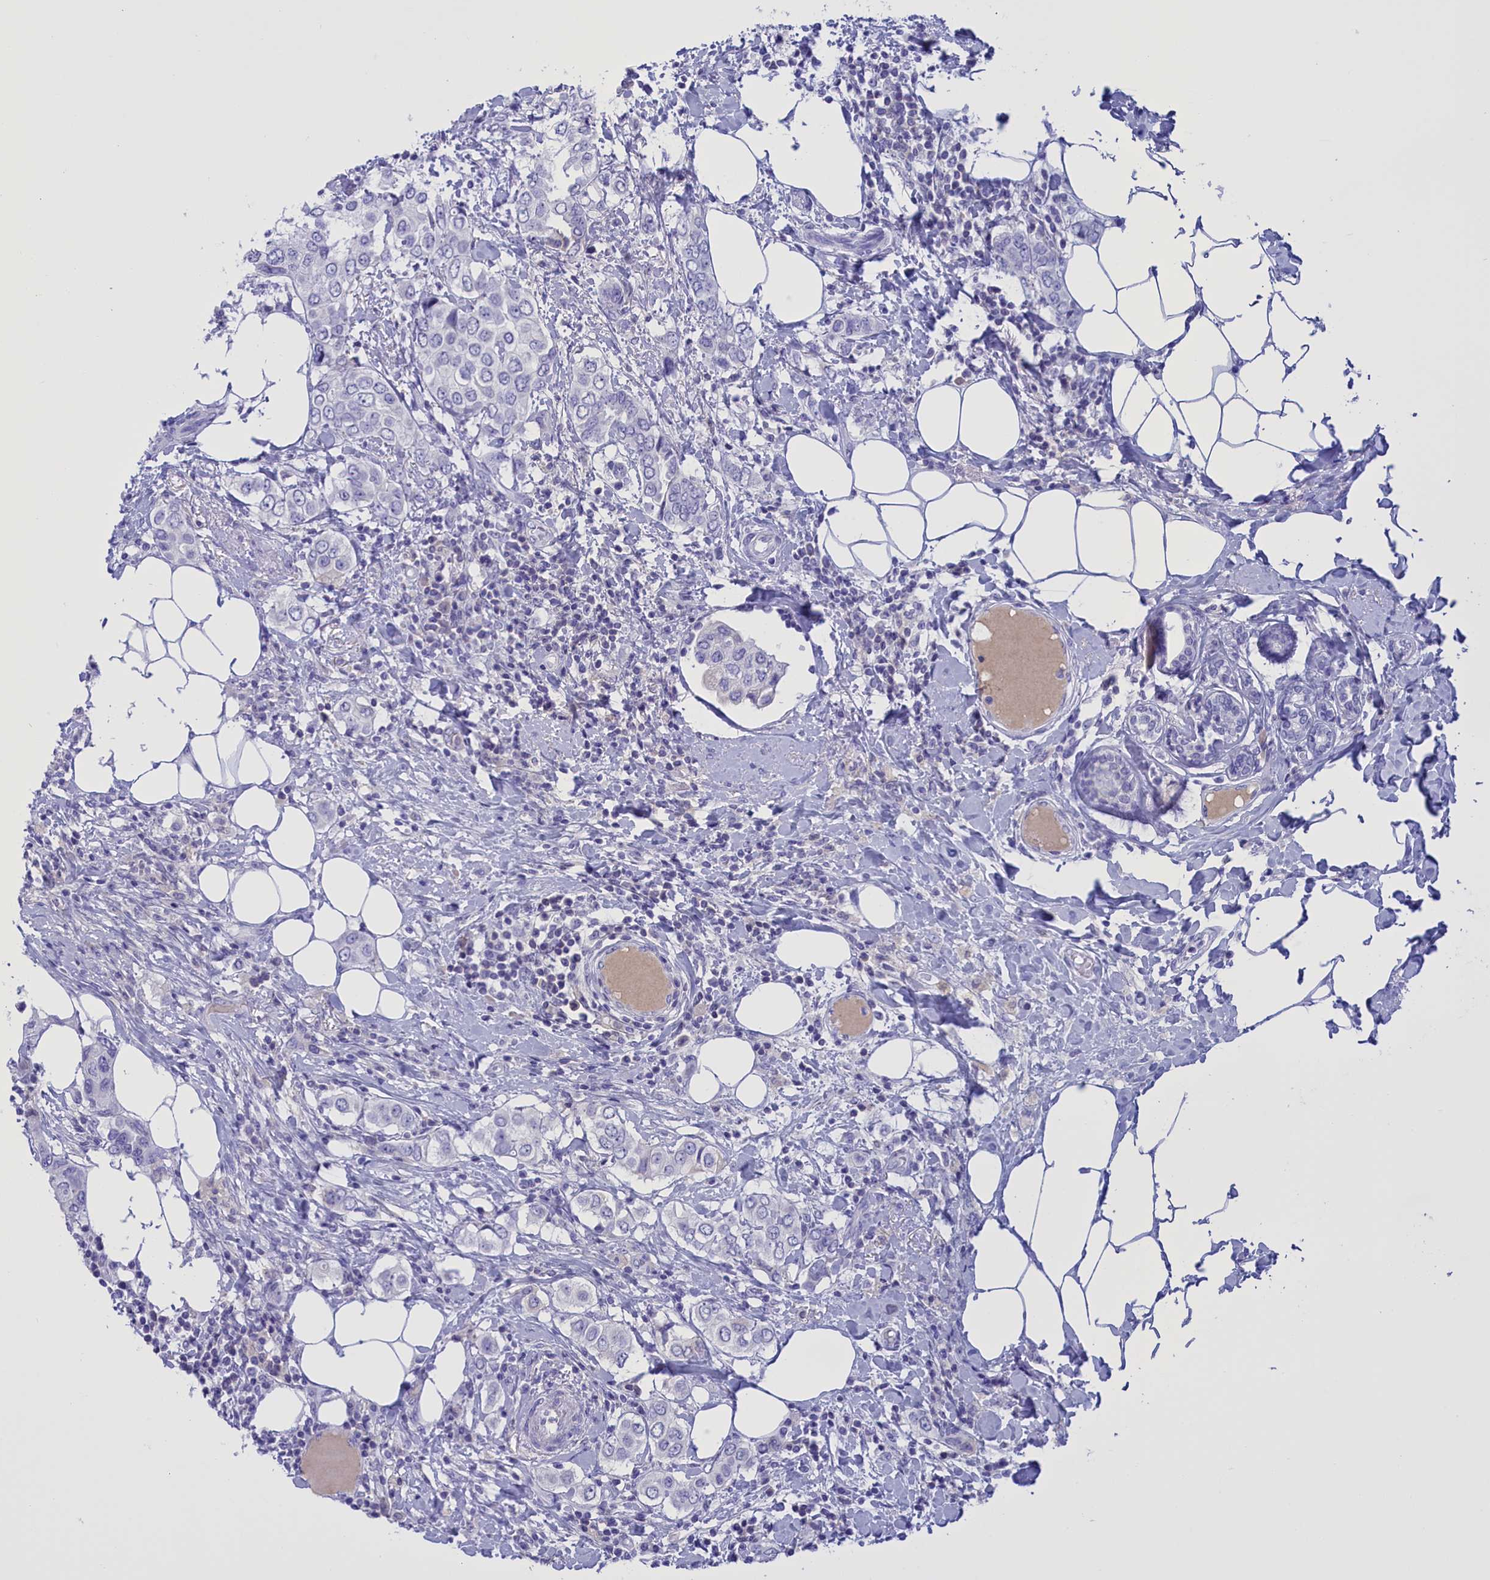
{"staining": {"intensity": "negative", "quantity": "none", "location": "none"}, "tissue": "breast cancer", "cell_type": "Tumor cells", "image_type": "cancer", "snomed": [{"axis": "morphology", "description": "Lobular carcinoma"}, {"axis": "topography", "description": "Breast"}], "caption": "Protein analysis of breast cancer (lobular carcinoma) reveals no significant staining in tumor cells.", "gene": "PROK2", "patient": {"sex": "female", "age": 51}}